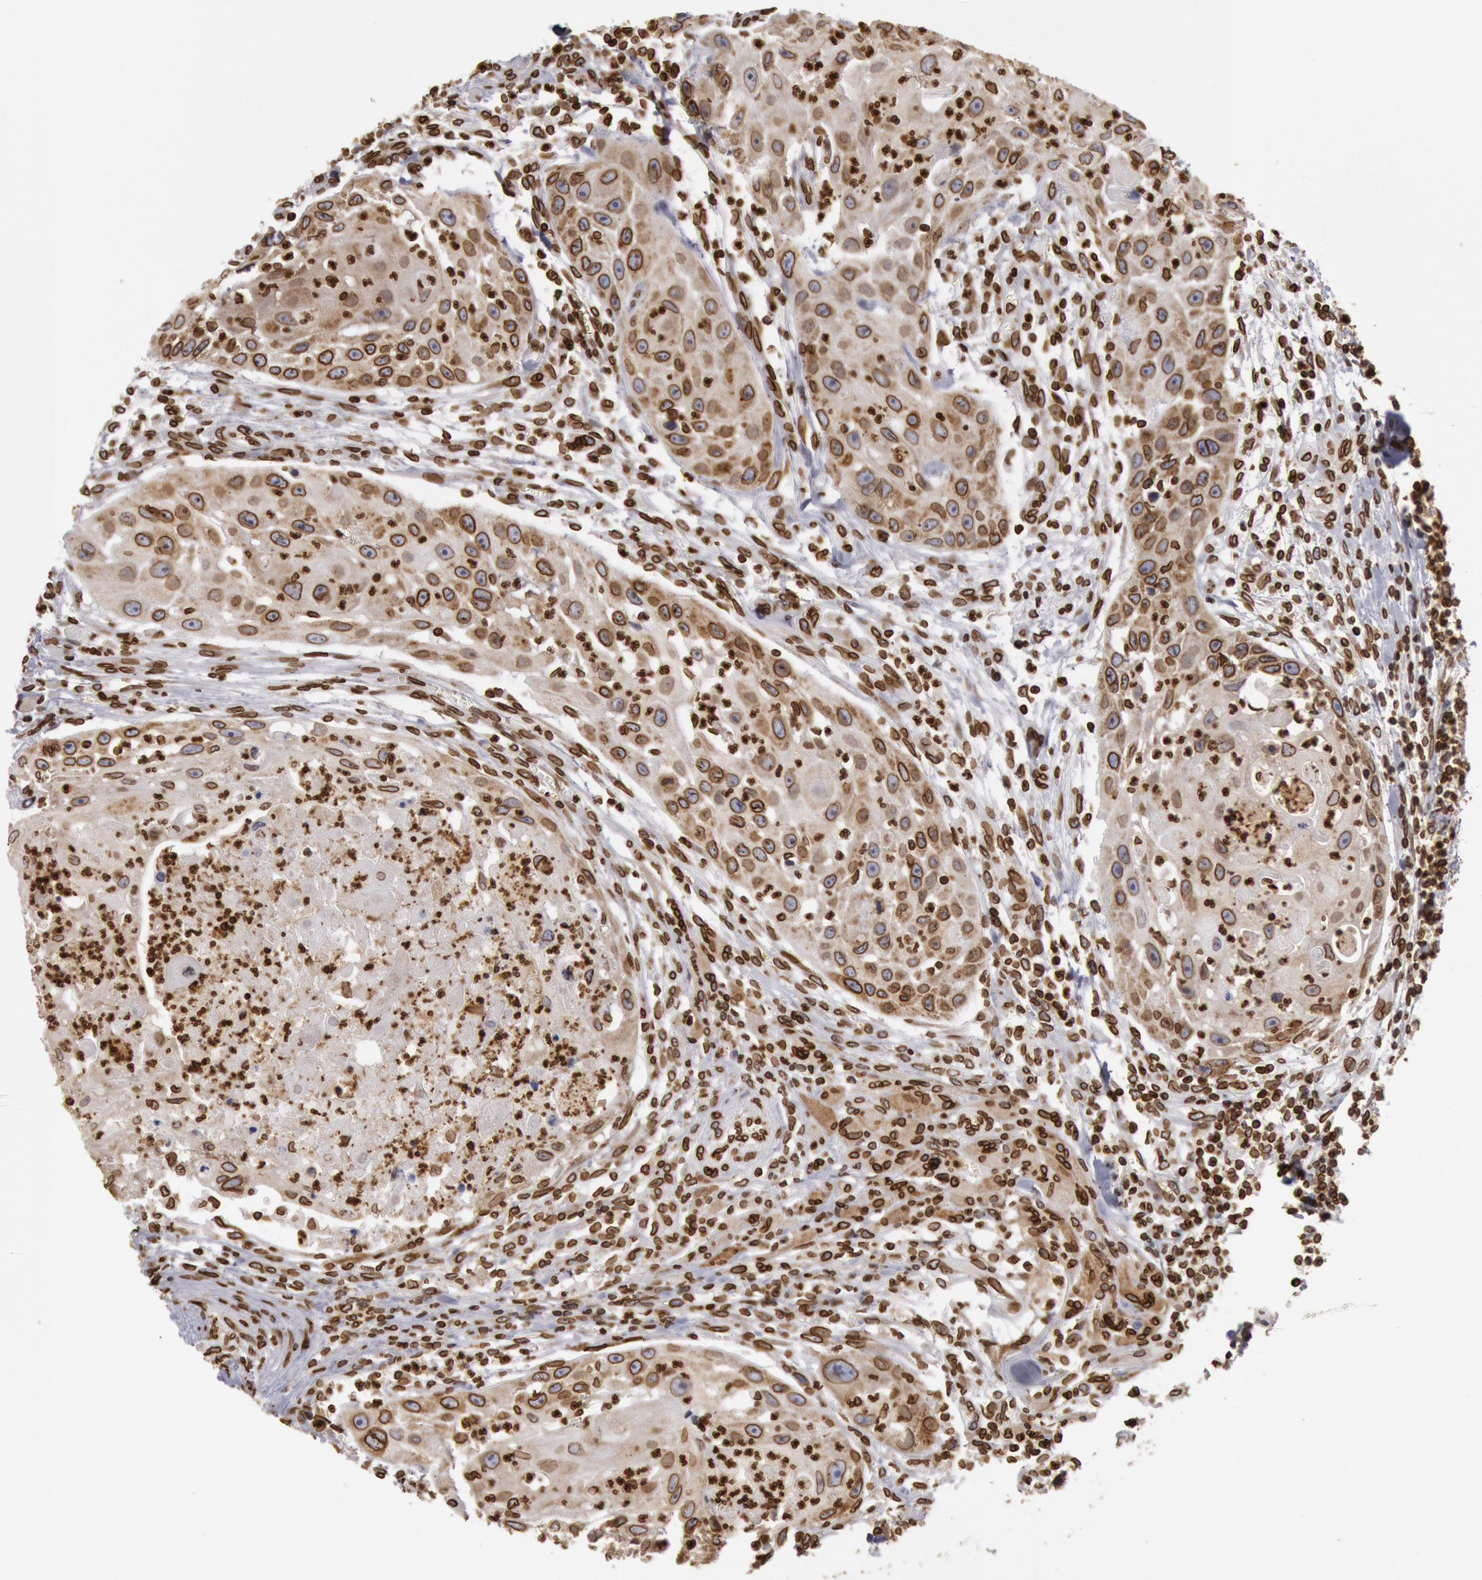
{"staining": {"intensity": "strong", "quantity": ">75%", "location": "cytoplasmic/membranous,nuclear"}, "tissue": "head and neck cancer", "cell_type": "Tumor cells", "image_type": "cancer", "snomed": [{"axis": "morphology", "description": "Squamous cell carcinoma, NOS"}, {"axis": "topography", "description": "Head-Neck"}], "caption": "Immunohistochemical staining of human head and neck cancer displays high levels of strong cytoplasmic/membranous and nuclear expression in approximately >75% of tumor cells. (DAB (3,3'-diaminobenzidine) IHC, brown staining for protein, blue staining for nuclei).", "gene": "SUN2", "patient": {"sex": "male", "age": 64}}